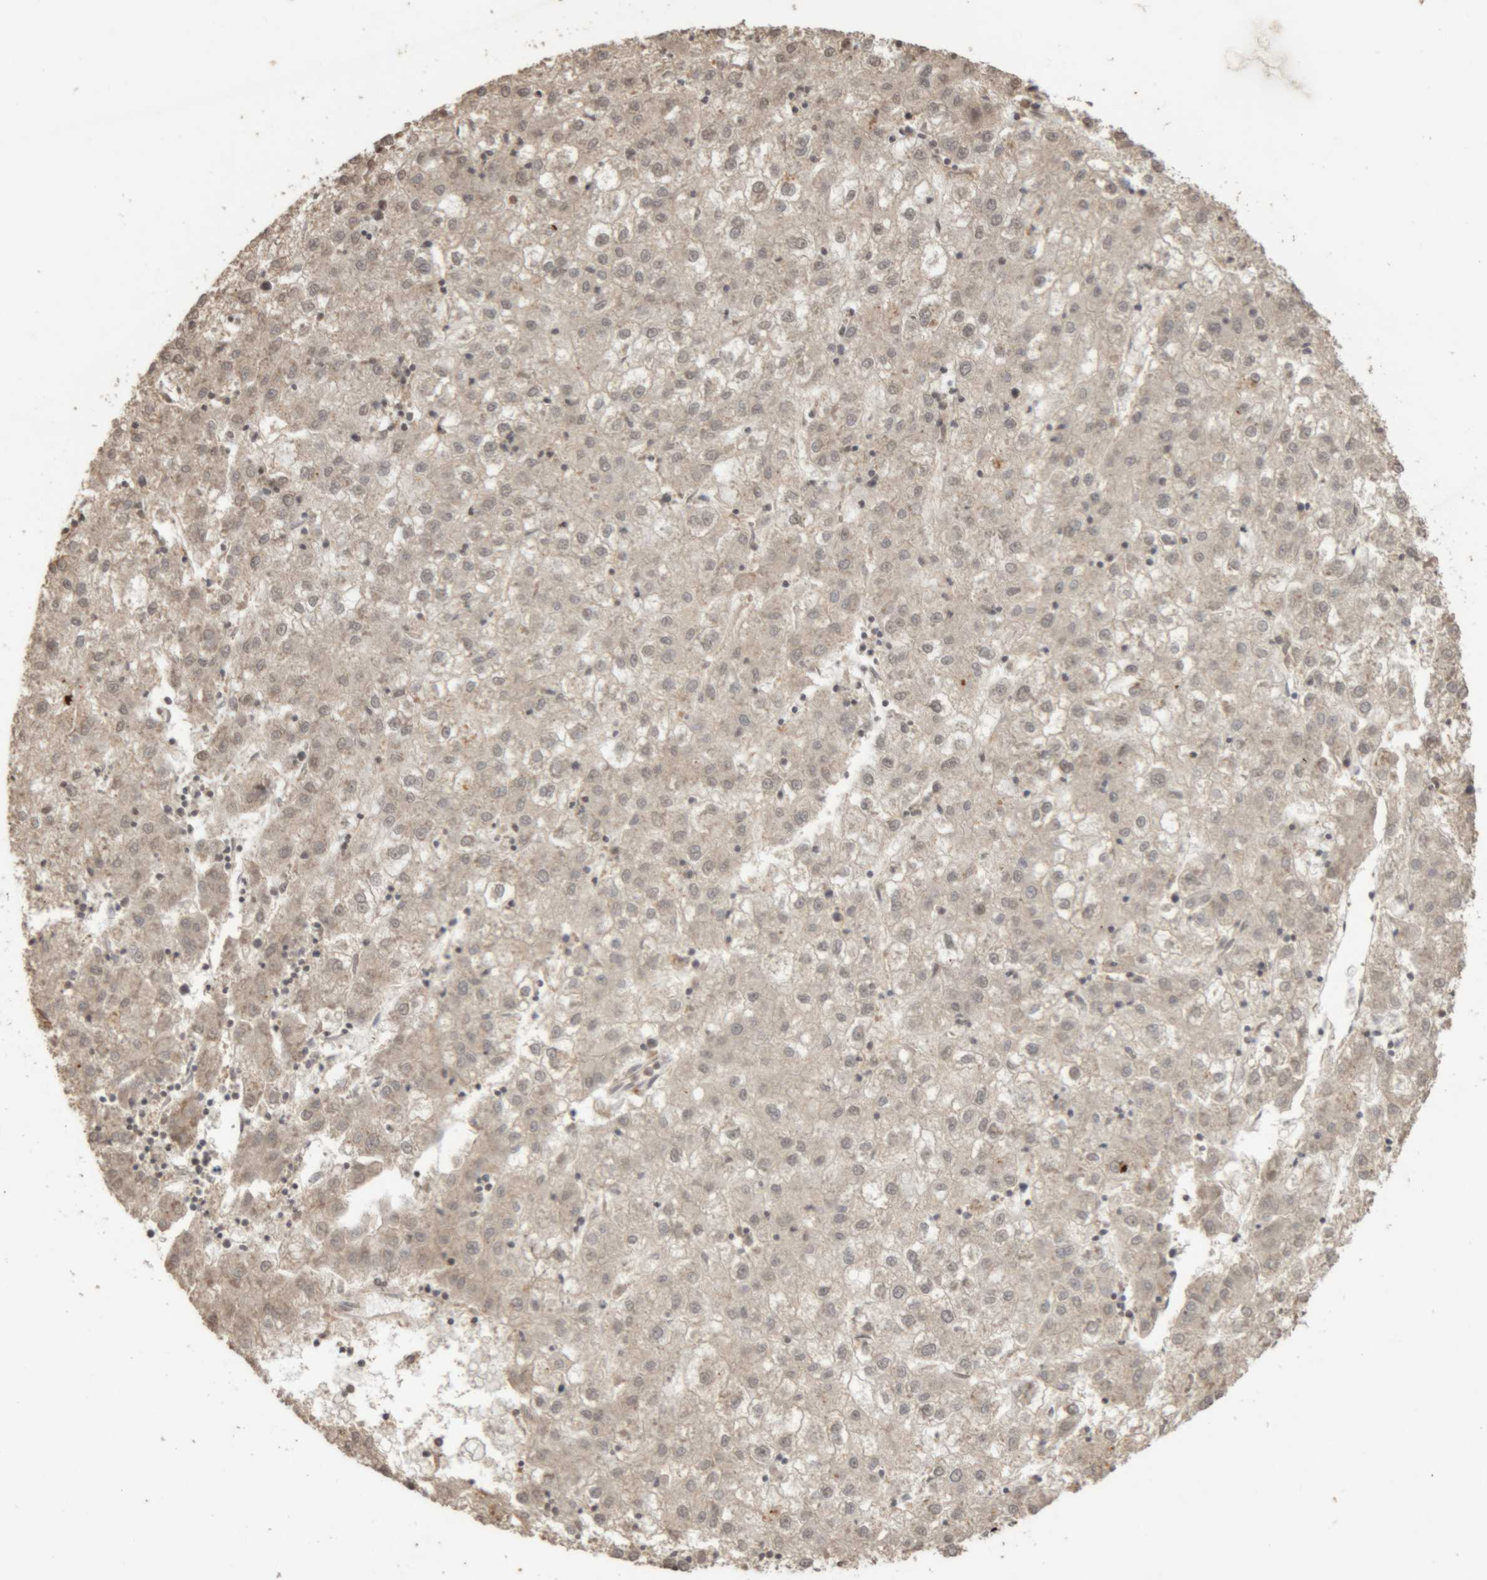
{"staining": {"intensity": "weak", "quantity": "25%-75%", "location": "cytoplasmic/membranous"}, "tissue": "liver cancer", "cell_type": "Tumor cells", "image_type": "cancer", "snomed": [{"axis": "morphology", "description": "Carcinoma, Hepatocellular, NOS"}, {"axis": "topography", "description": "Liver"}], "caption": "Human liver hepatocellular carcinoma stained for a protein (brown) displays weak cytoplasmic/membranous positive positivity in approximately 25%-75% of tumor cells.", "gene": "KEAP1", "patient": {"sex": "male", "age": 72}}